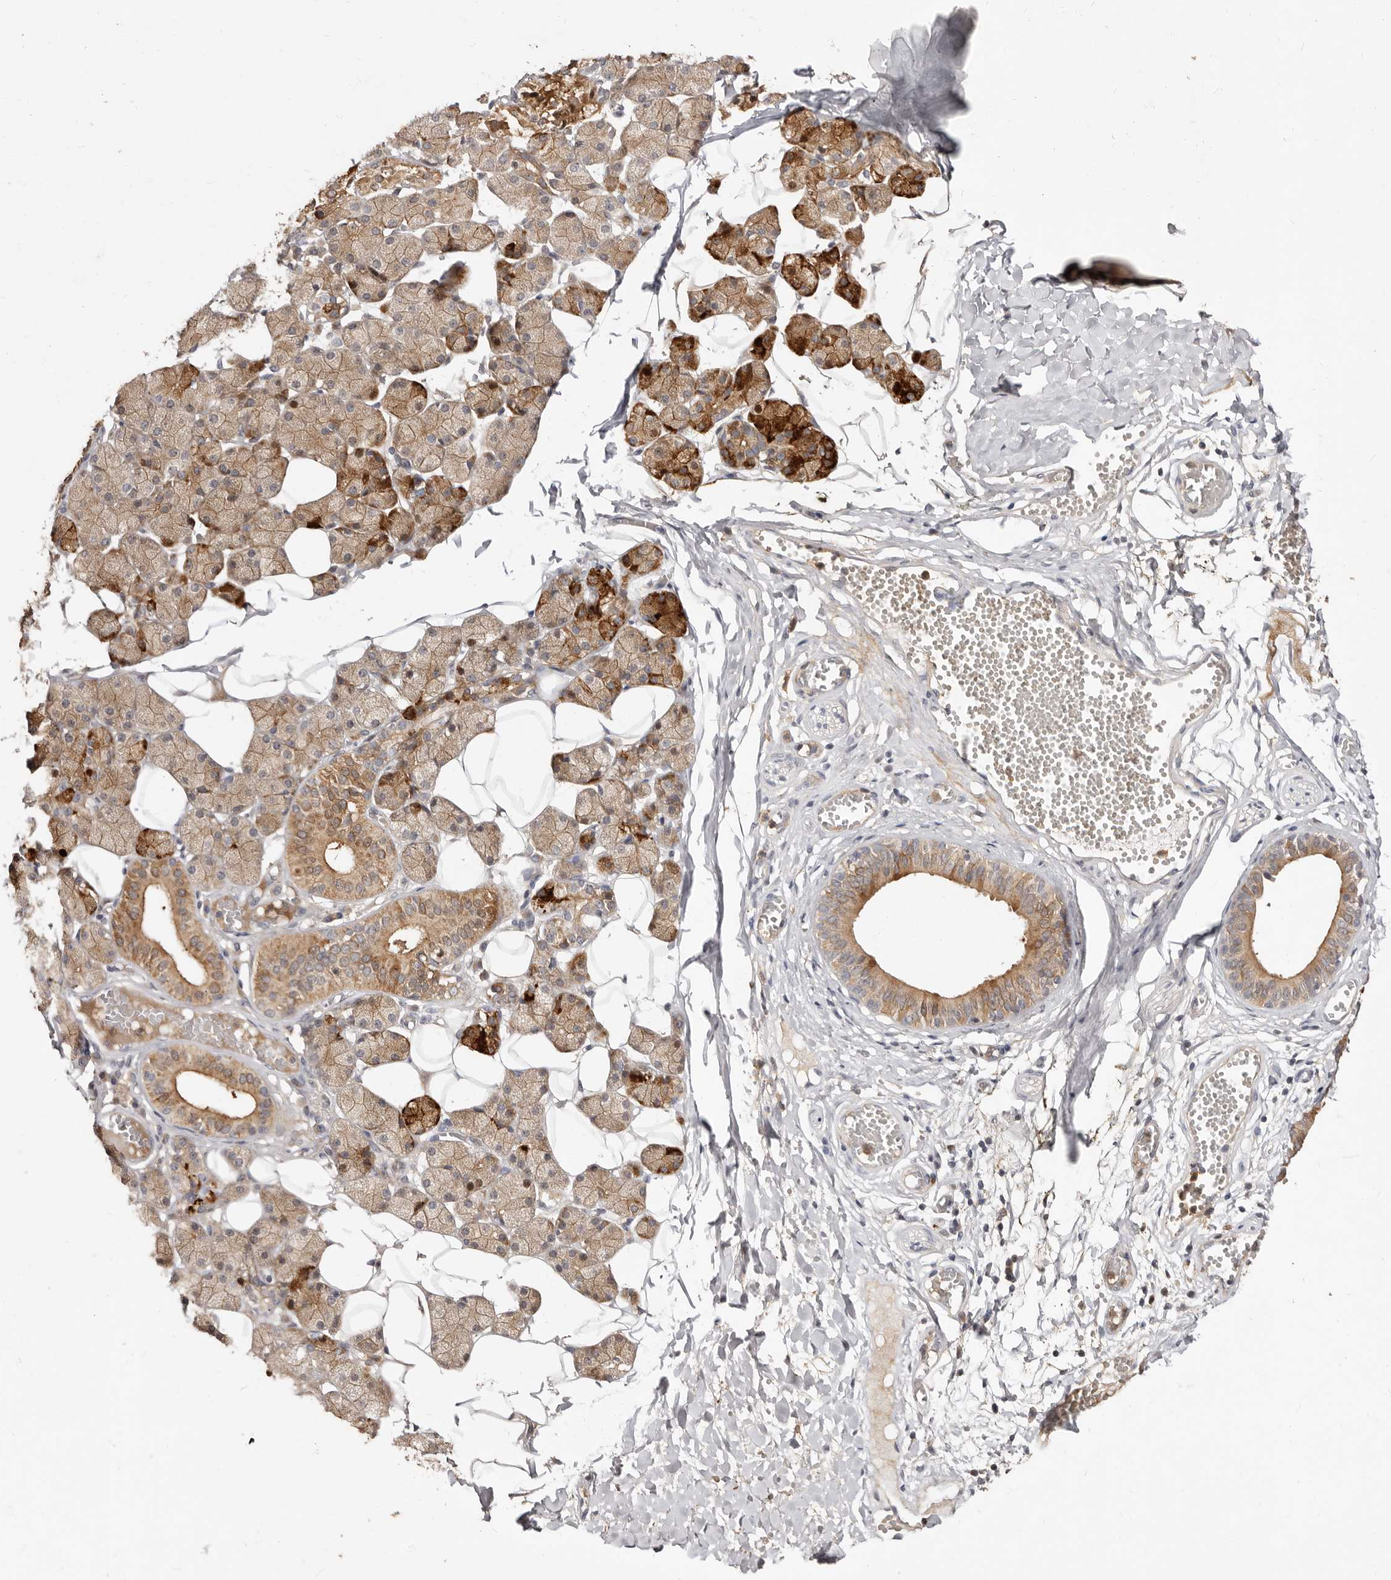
{"staining": {"intensity": "strong", "quantity": "25%-75%", "location": "cytoplasmic/membranous"}, "tissue": "salivary gland", "cell_type": "Glandular cells", "image_type": "normal", "snomed": [{"axis": "morphology", "description": "Normal tissue, NOS"}, {"axis": "topography", "description": "Salivary gland"}], "caption": "Protein analysis of unremarkable salivary gland shows strong cytoplasmic/membranous expression in about 25%-75% of glandular cells. (DAB = brown stain, brightfield microscopy at high magnification).", "gene": "TC2N", "patient": {"sex": "female", "age": 33}}